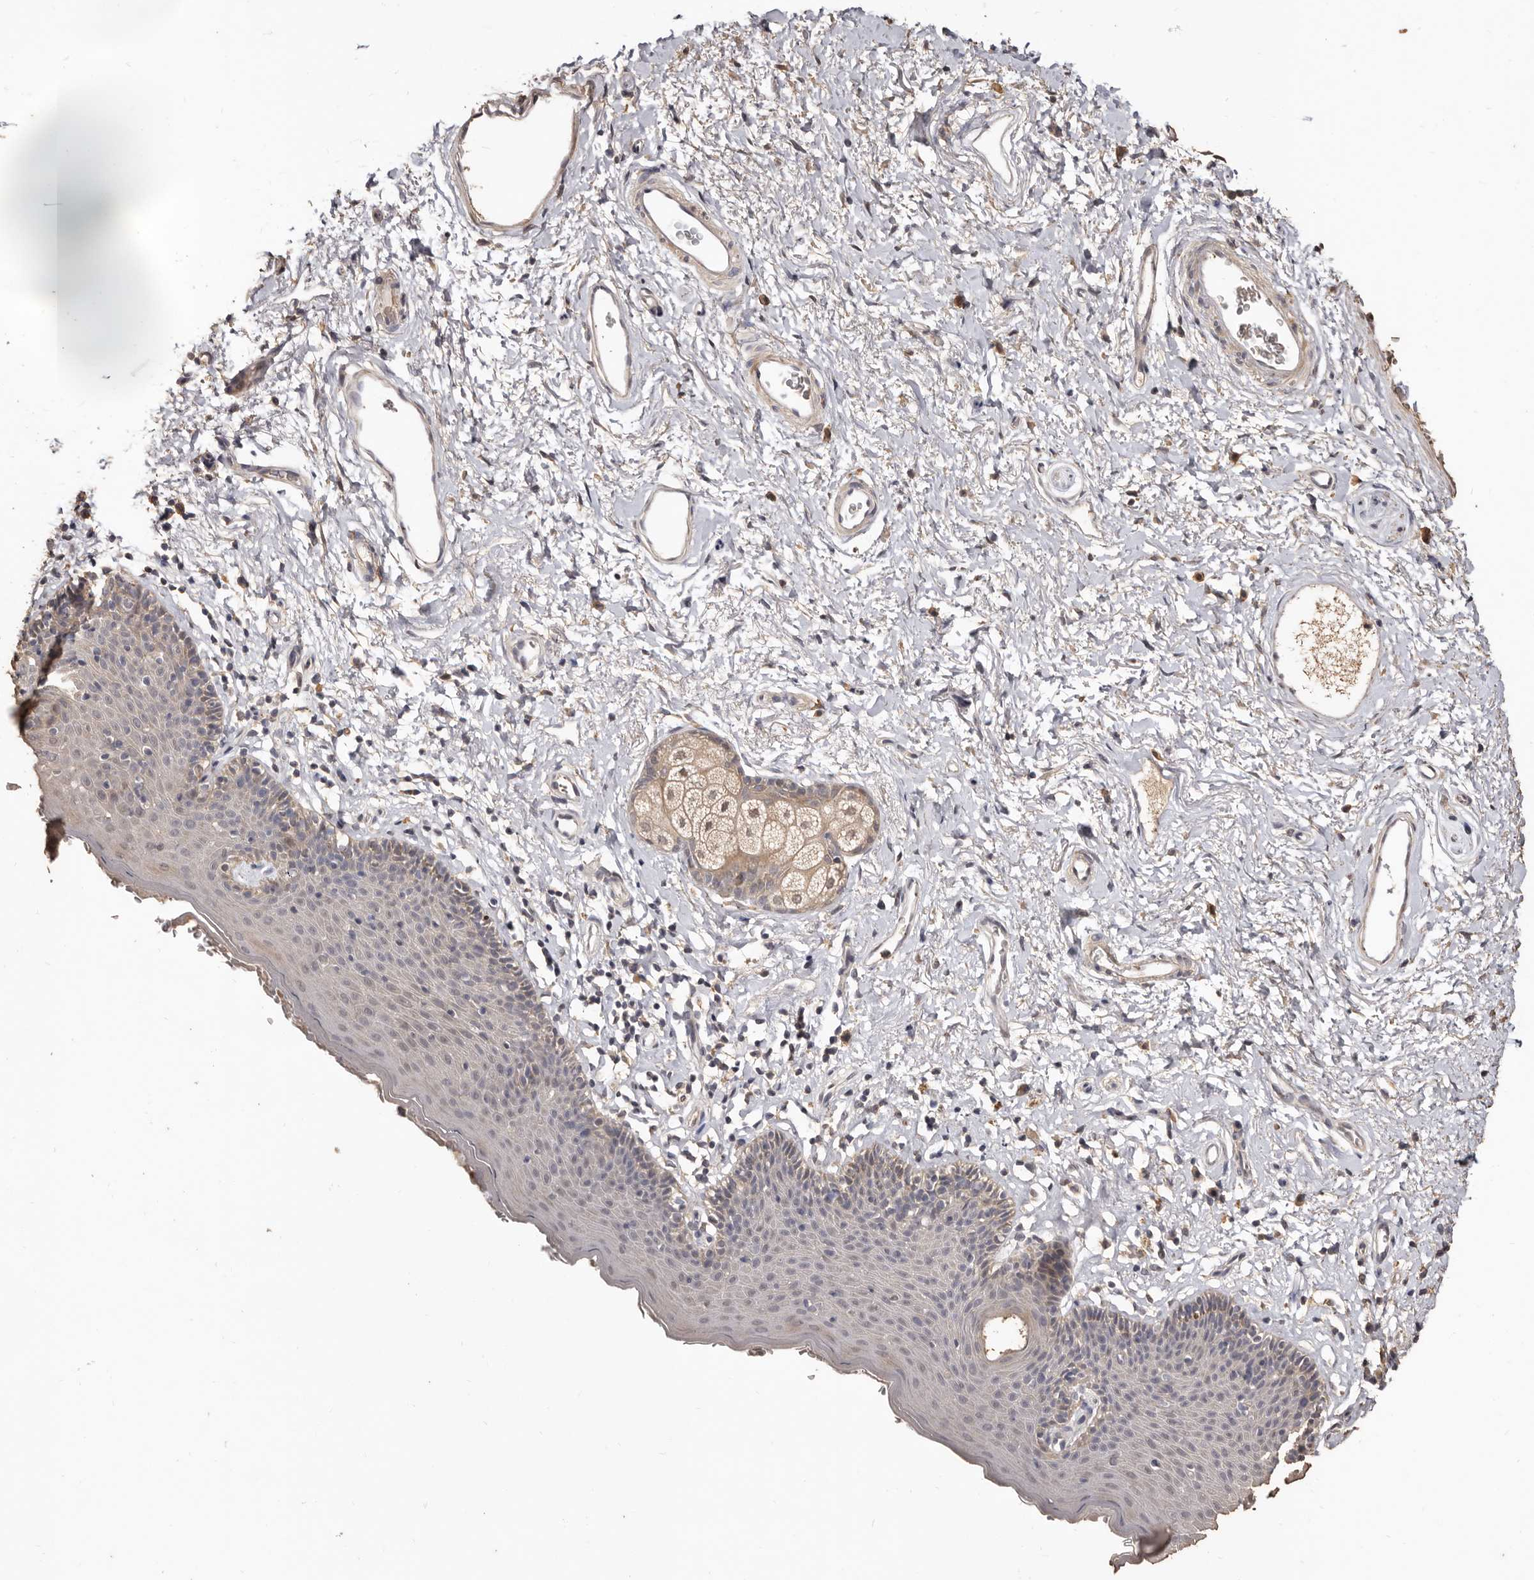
{"staining": {"intensity": "weak", "quantity": "25%-75%", "location": "cytoplasmic/membranous"}, "tissue": "skin", "cell_type": "Epidermal cells", "image_type": "normal", "snomed": [{"axis": "morphology", "description": "Normal tissue, NOS"}, {"axis": "topography", "description": "Vulva"}], "caption": "This is a histology image of immunohistochemistry (IHC) staining of normal skin, which shows weak positivity in the cytoplasmic/membranous of epidermal cells.", "gene": "INAVA", "patient": {"sex": "female", "age": 66}}